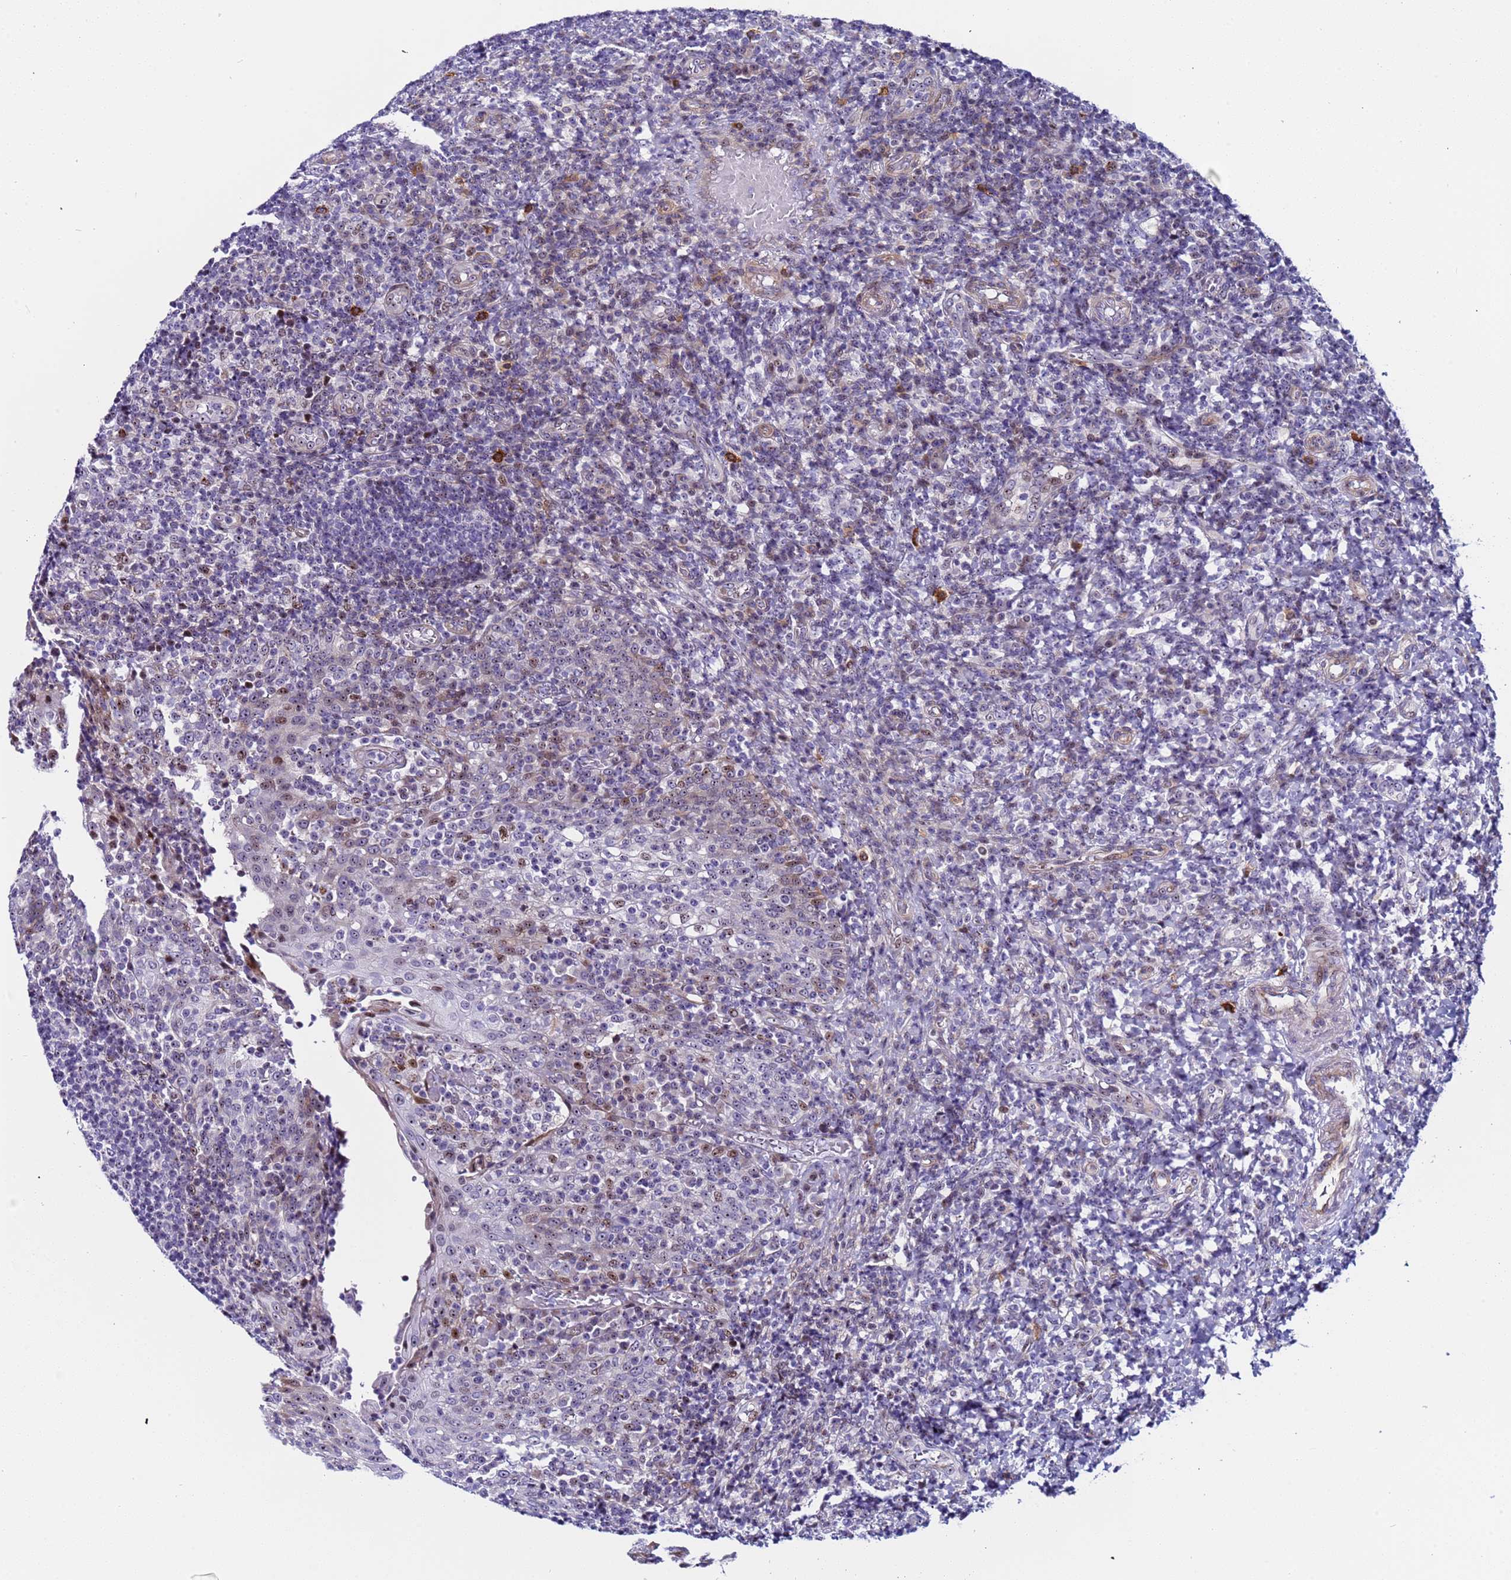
{"staining": {"intensity": "negative", "quantity": "none", "location": "none"}, "tissue": "tonsil", "cell_type": "Germinal center cells", "image_type": "normal", "snomed": [{"axis": "morphology", "description": "Normal tissue, NOS"}, {"axis": "topography", "description": "Tonsil"}], "caption": "This is a photomicrograph of IHC staining of benign tonsil, which shows no staining in germinal center cells.", "gene": "POP5", "patient": {"sex": "female", "age": 19}}